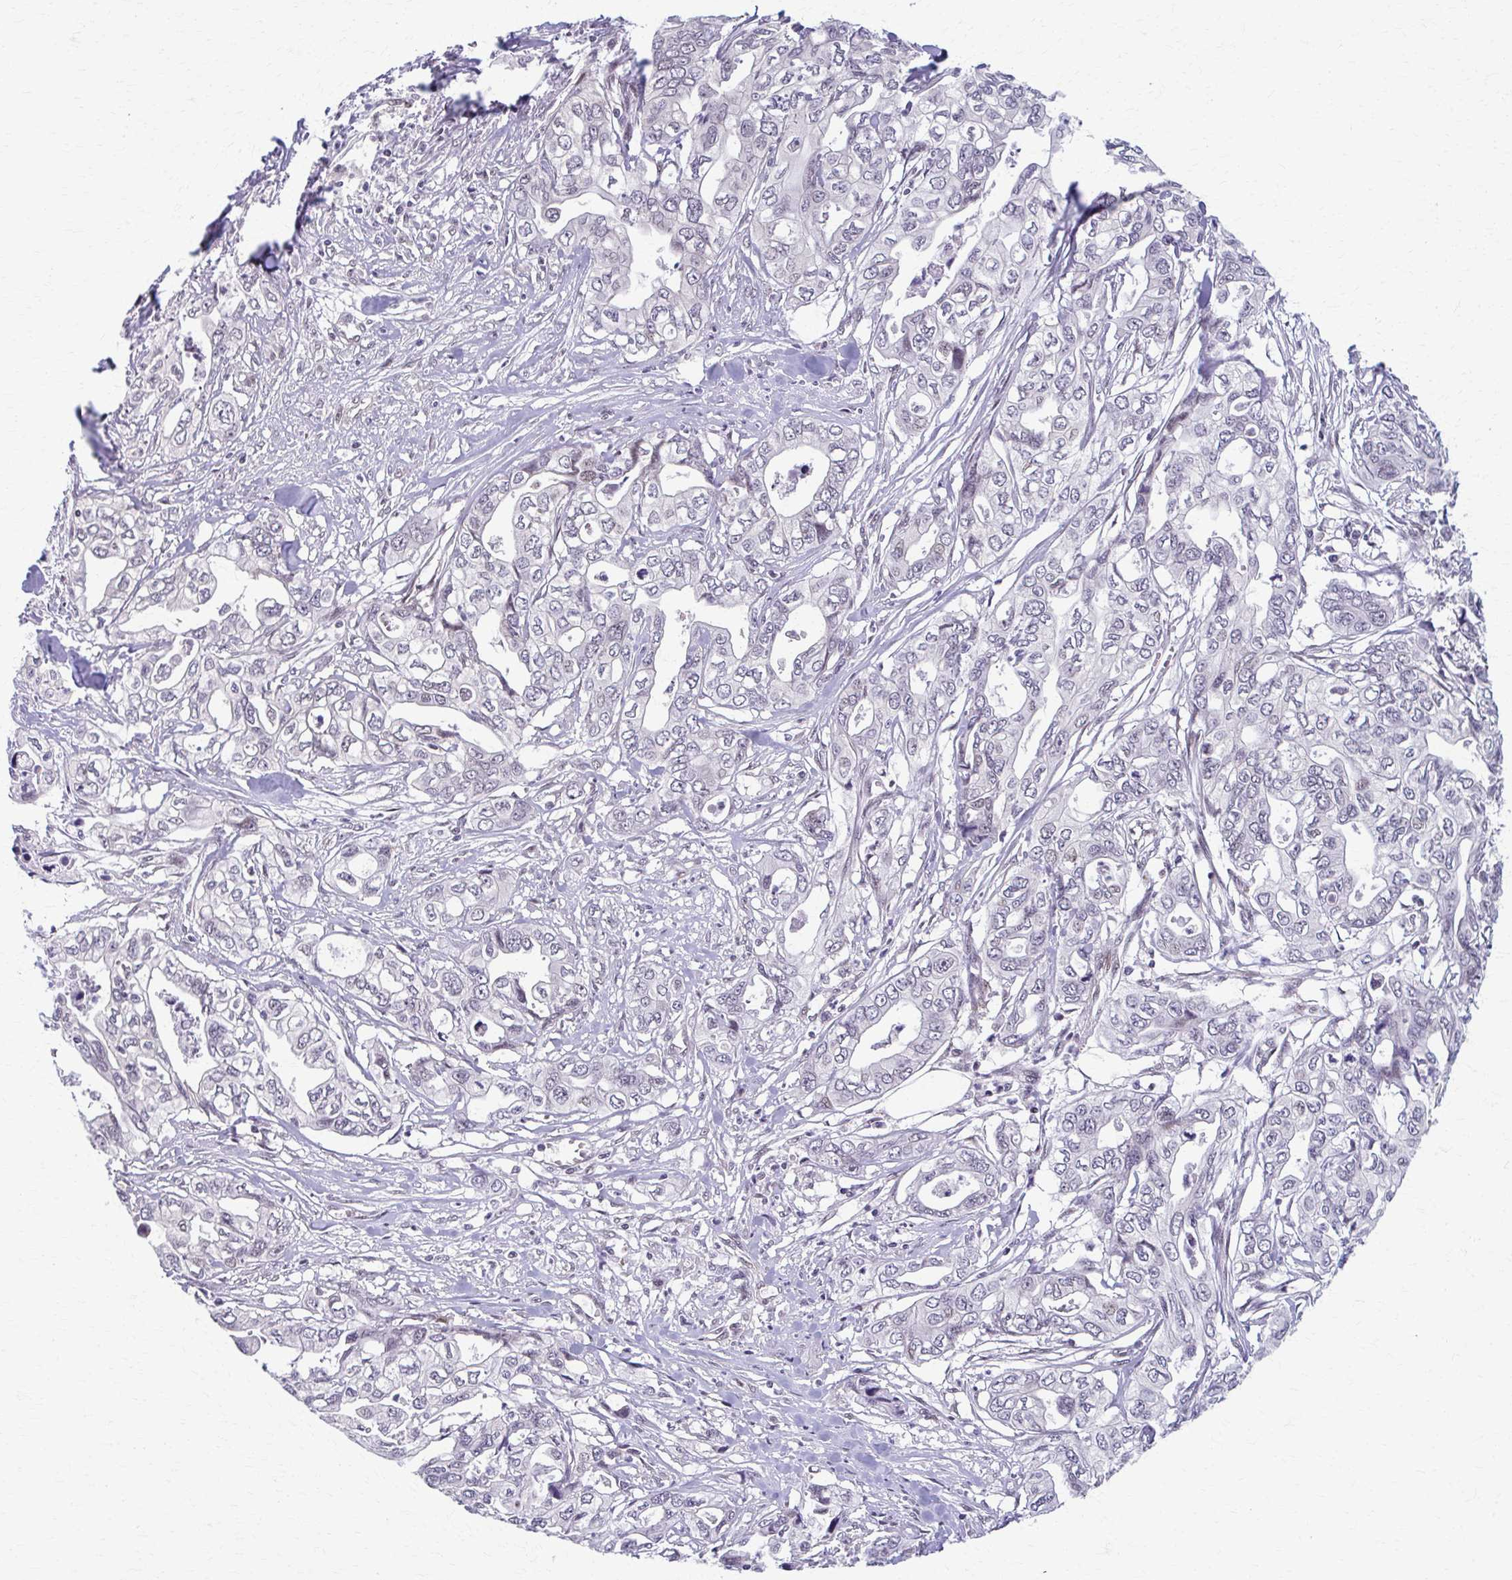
{"staining": {"intensity": "negative", "quantity": "none", "location": "none"}, "tissue": "pancreatic cancer", "cell_type": "Tumor cells", "image_type": "cancer", "snomed": [{"axis": "morphology", "description": "Adenocarcinoma, NOS"}, {"axis": "topography", "description": "Pancreas"}], "caption": "The histopathology image exhibits no significant positivity in tumor cells of adenocarcinoma (pancreatic).", "gene": "SETBP1", "patient": {"sex": "male", "age": 68}}